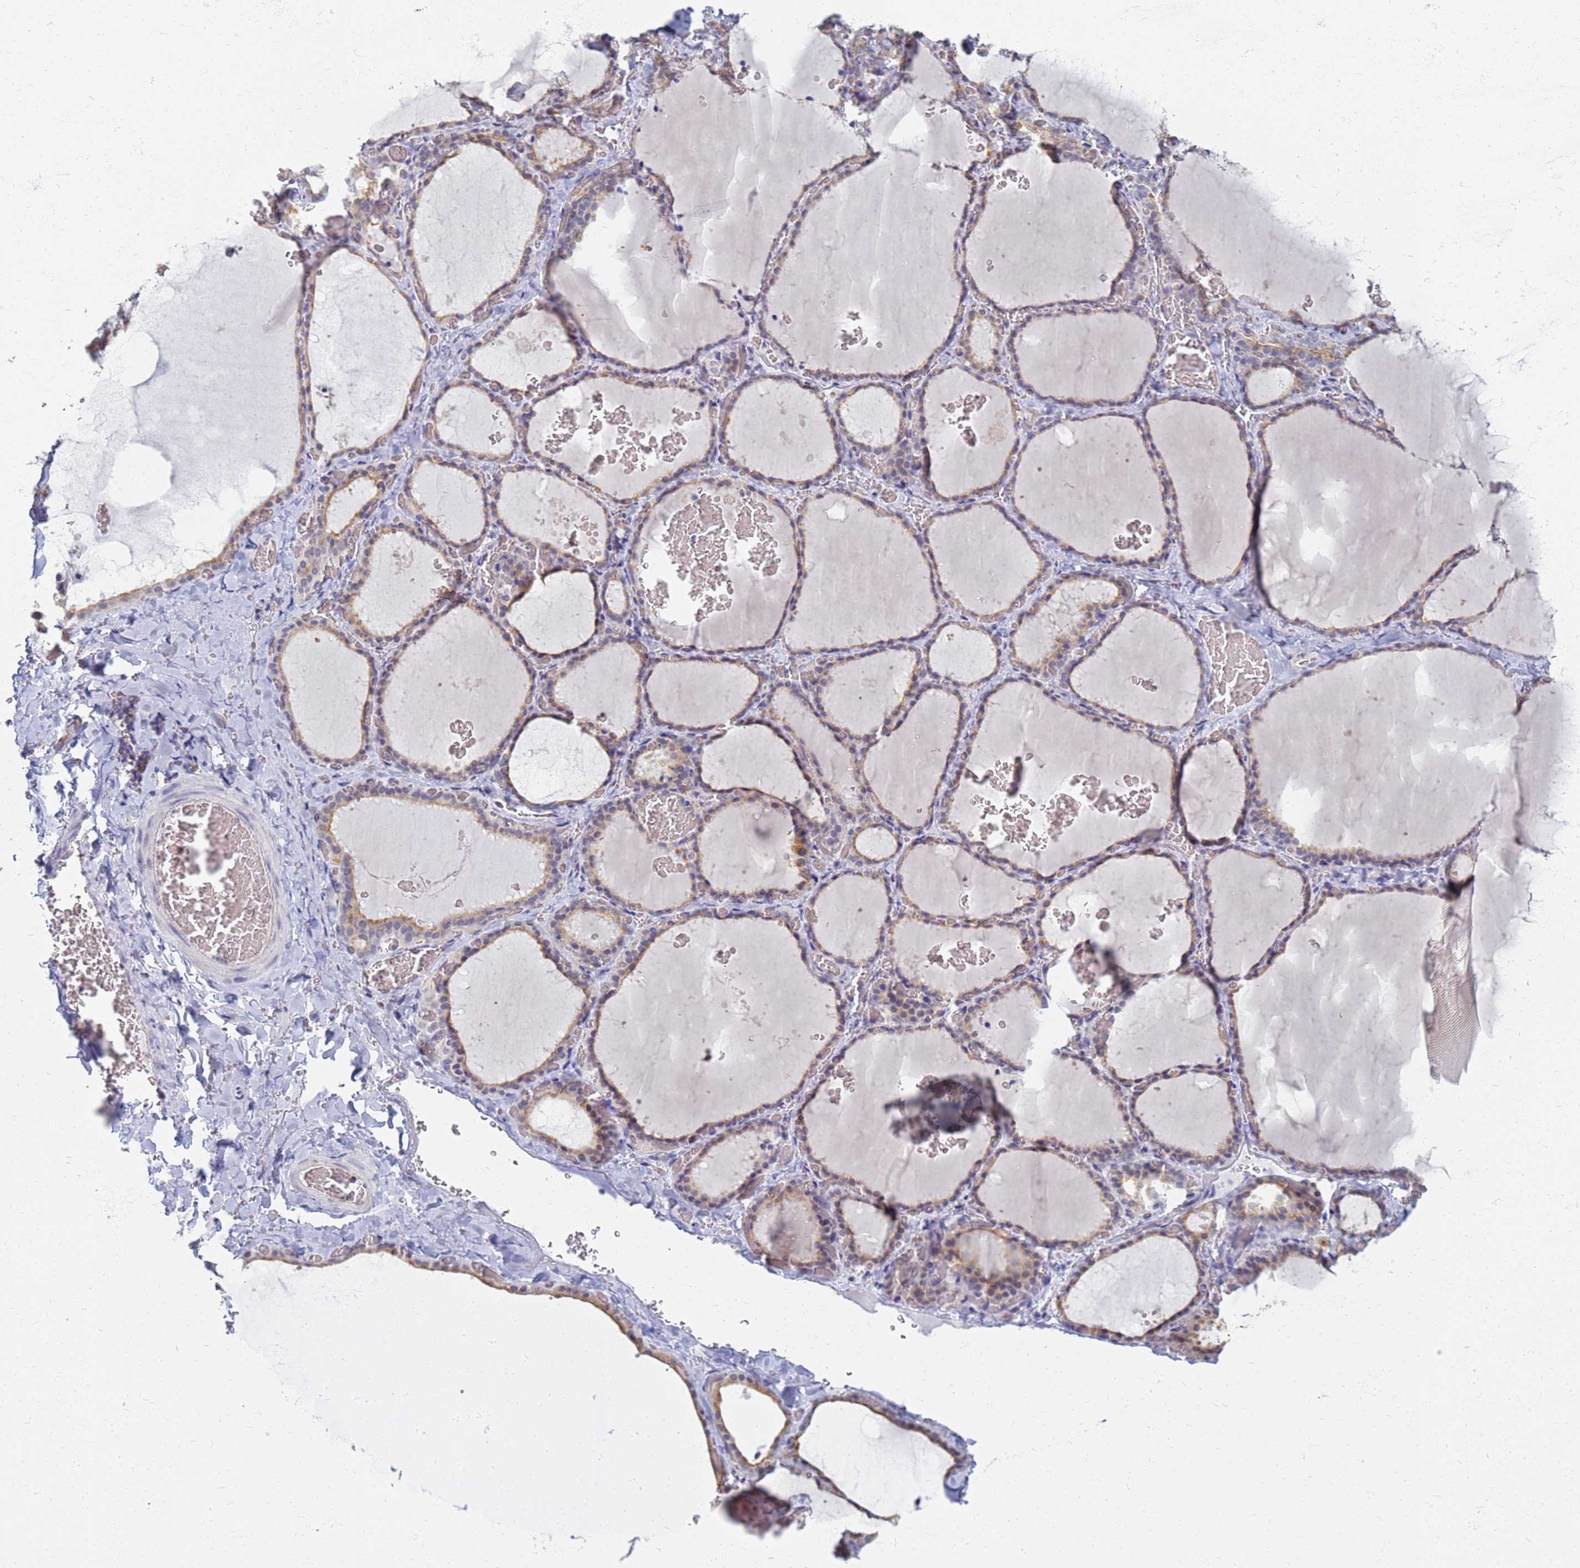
{"staining": {"intensity": "moderate", "quantity": "25%-75%", "location": "cytoplasmic/membranous"}, "tissue": "thyroid gland", "cell_type": "Glandular cells", "image_type": "normal", "snomed": [{"axis": "morphology", "description": "Normal tissue, NOS"}, {"axis": "topography", "description": "Thyroid gland"}], "caption": "DAB (3,3'-diaminobenzidine) immunohistochemical staining of normal human thyroid gland shows moderate cytoplasmic/membranous protein positivity in approximately 25%-75% of glandular cells. (IHC, brightfield microscopy, high magnification).", "gene": "ATP6V1E1", "patient": {"sex": "female", "age": 39}}